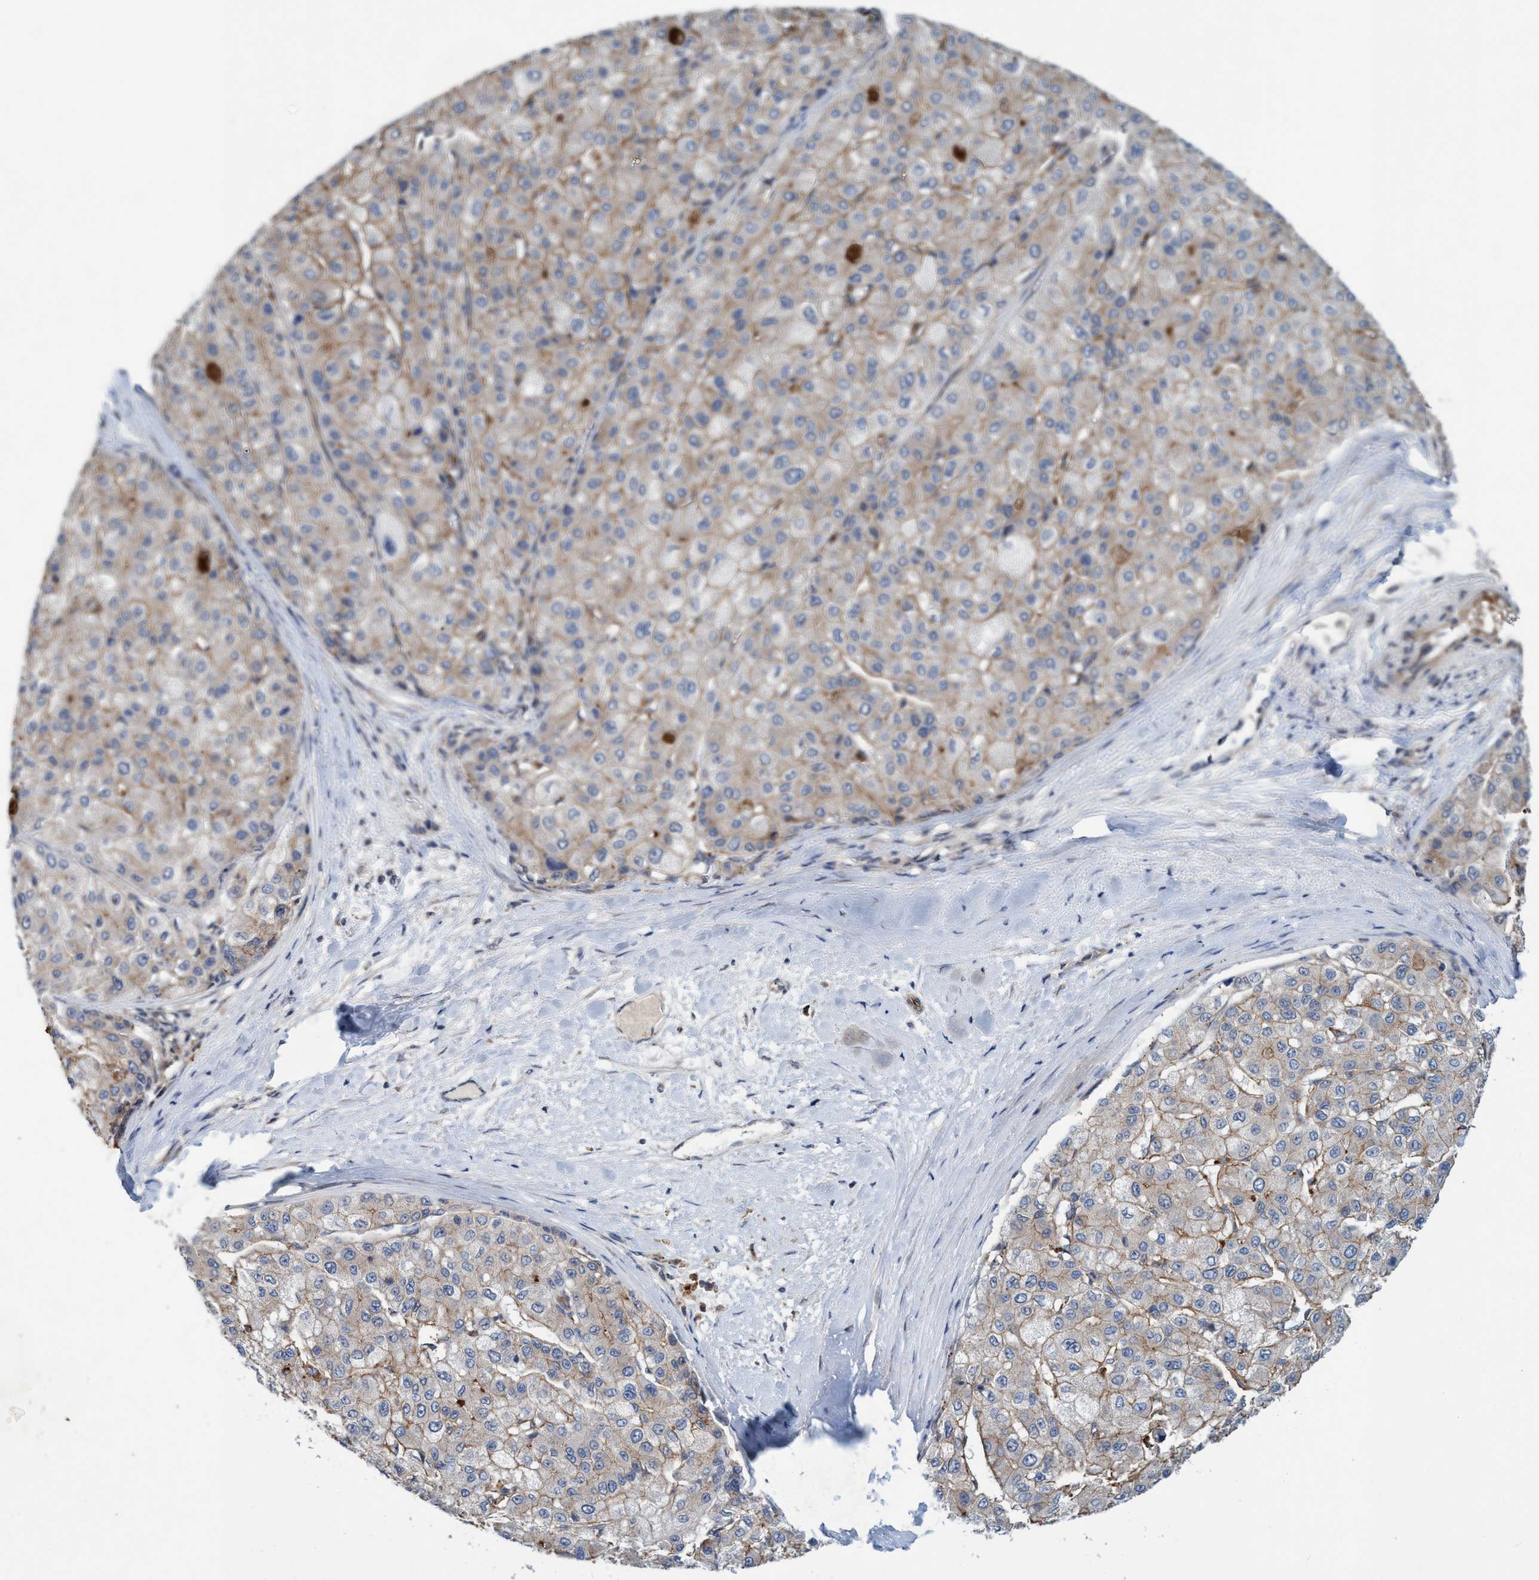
{"staining": {"intensity": "weak", "quantity": ">75%", "location": "cytoplasmic/membranous"}, "tissue": "liver cancer", "cell_type": "Tumor cells", "image_type": "cancer", "snomed": [{"axis": "morphology", "description": "Carcinoma, Hepatocellular, NOS"}, {"axis": "topography", "description": "Liver"}], "caption": "This micrograph shows liver hepatocellular carcinoma stained with immunohistochemistry (IHC) to label a protein in brown. The cytoplasmic/membranous of tumor cells show weak positivity for the protein. Nuclei are counter-stained blue.", "gene": "TRIM65", "patient": {"sex": "male", "age": 80}}